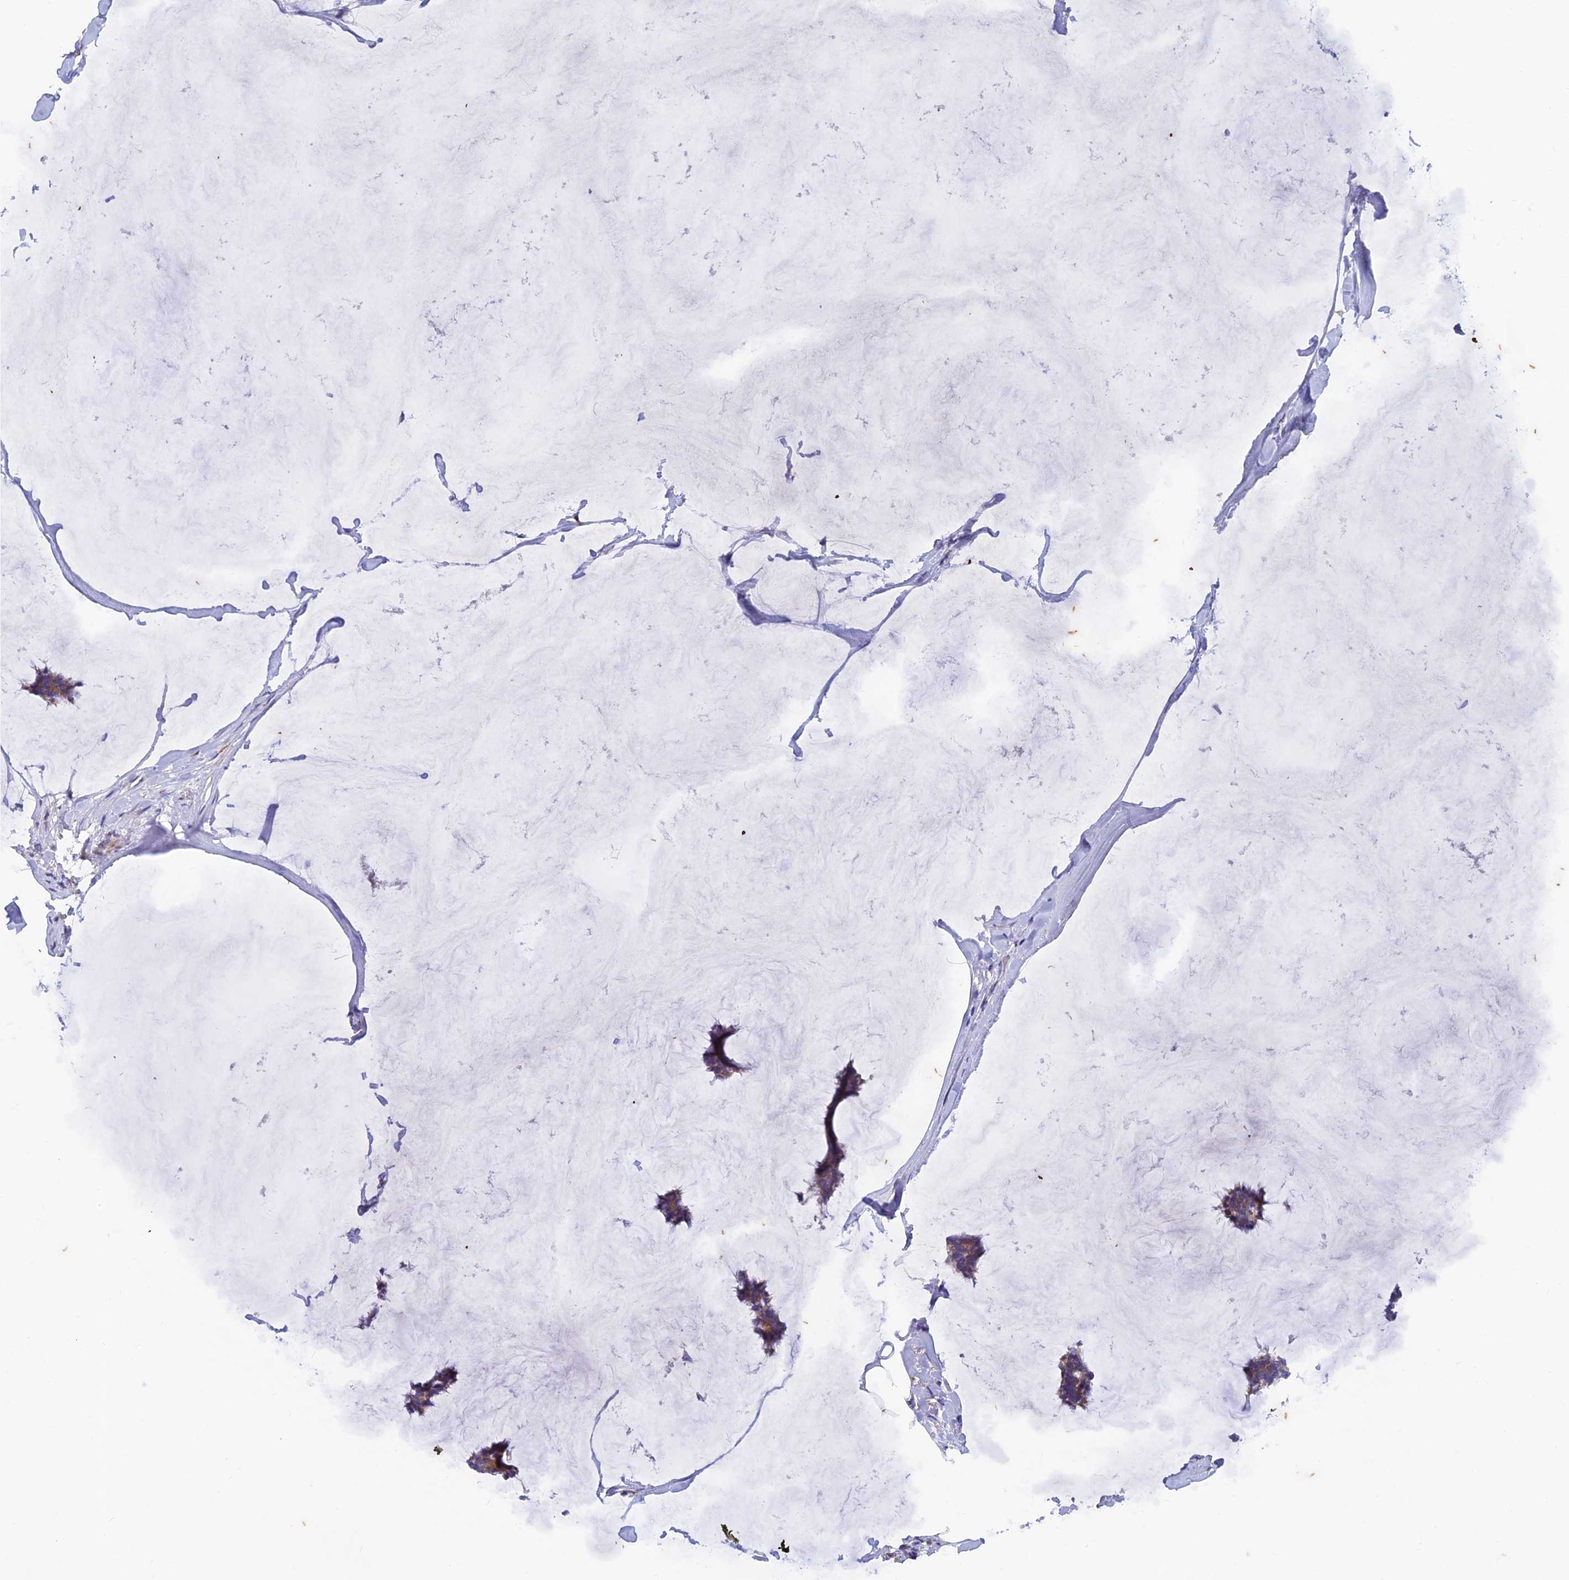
{"staining": {"intensity": "moderate", "quantity": "25%-75%", "location": "cytoplasmic/membranous"}, "tissue": "breast cancer", "cell_type": "Tumor cells", "image_type": "cancer", "snomed": [{"axis": "morphology", "description": "Duct carcinoma"}, {"axis": "topography", "description": "Breast"}], "caption": "Immunohistochemical staining of breast cancer (infiltrating ductal carcinoma) displays moderate cytoplasmic/membranous protein staining in approximately 25%-75% of tumor cells.", "gene": "AP4S1", "patient": {"sex": "female", "age": 93}}